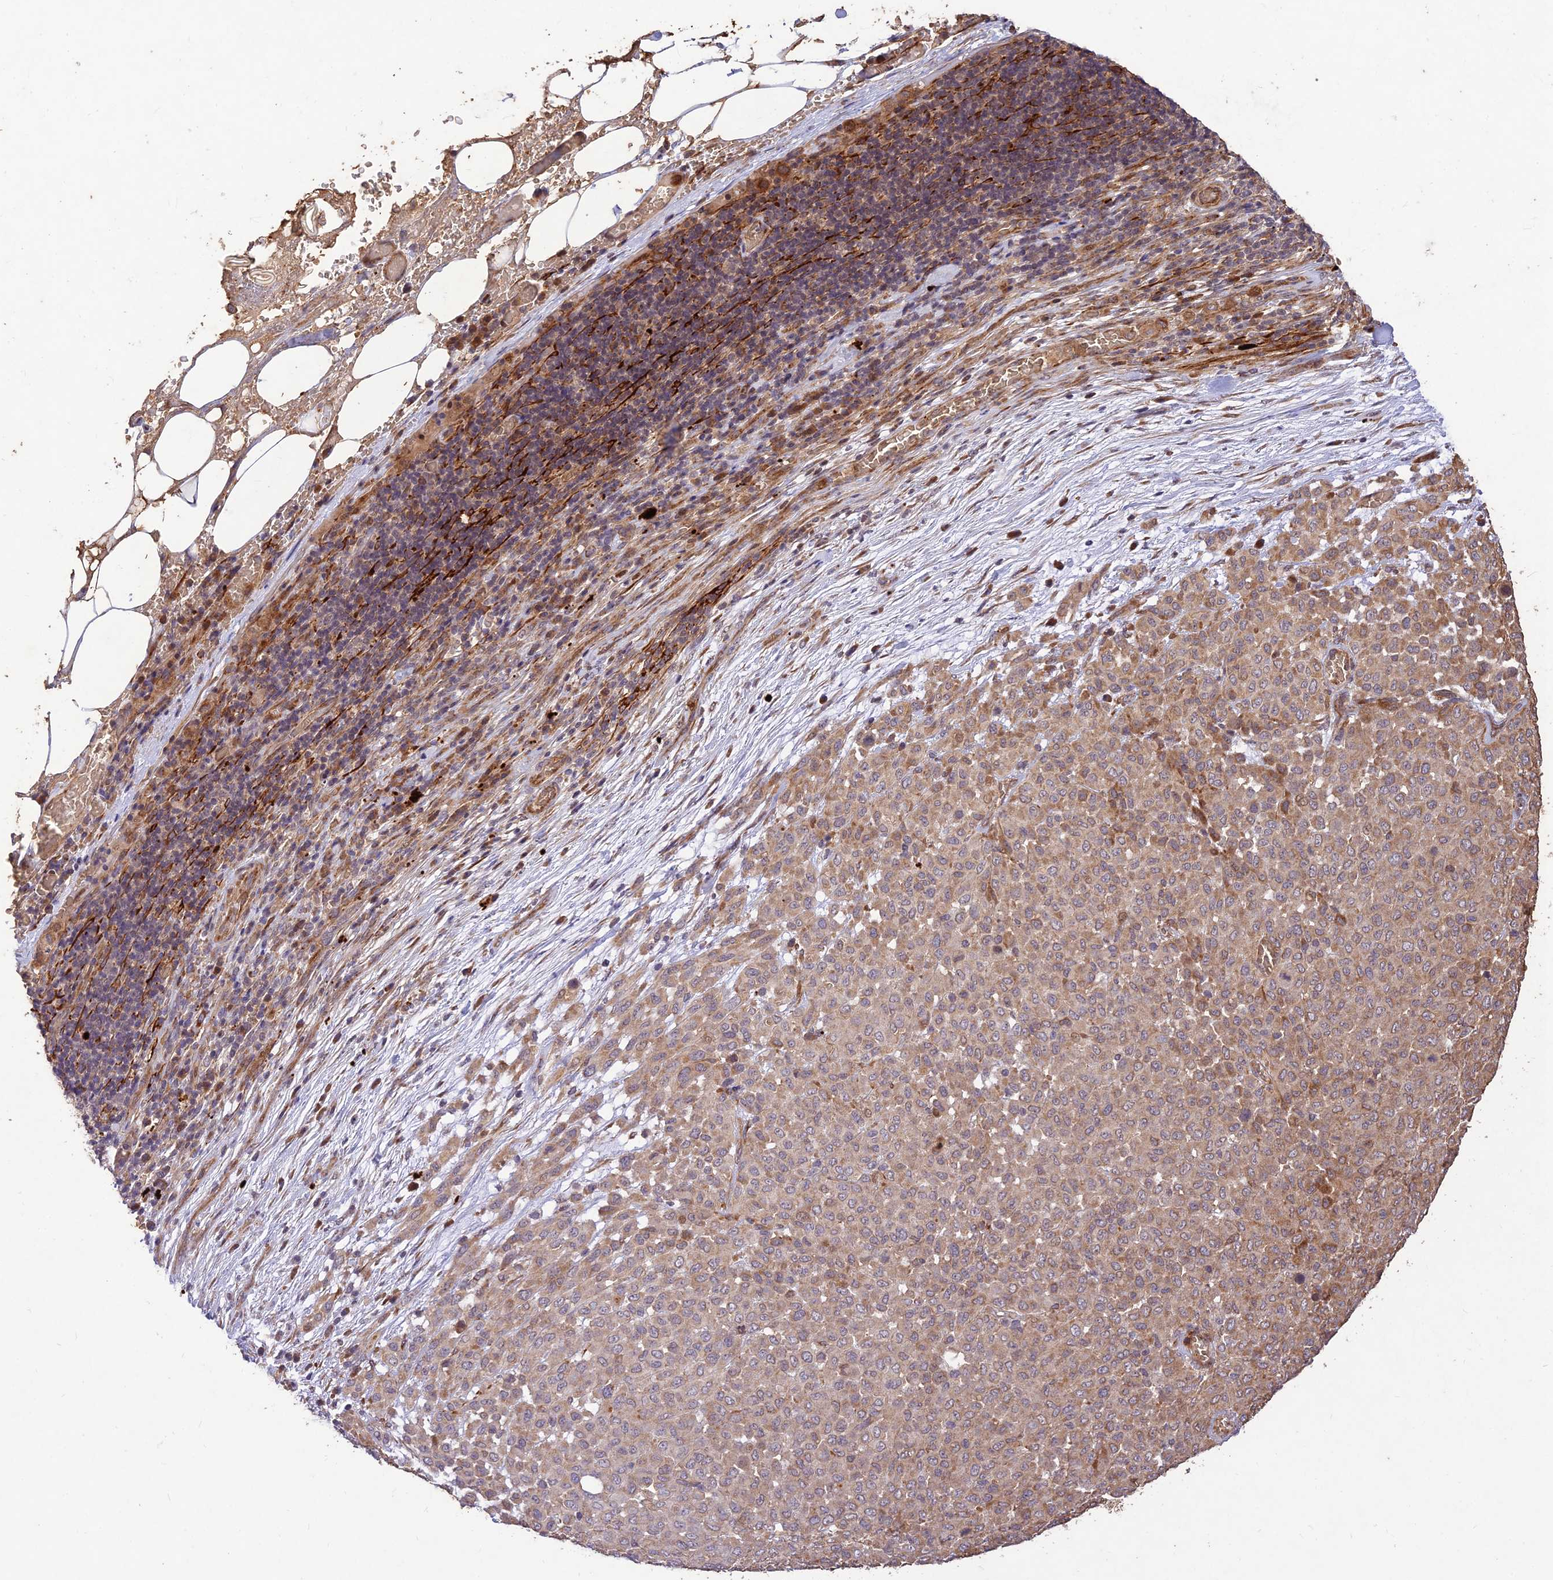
{"staining": {"intensity": "moderate", "quantity": ">75%", "location": "cytoplasmic/membranous"}, "tissue": "melanoma", "cell_type": "Tumor cells", "image_type": "cancer", "snomed": [{"axis": "morphology", "description": "Malignant melanoma, Metastatic site"}, {"axis": "topography", "description": "Skin"}], "caption": "Melanoma was stained to show a protein in brown. There is medium levels of moderate cytoplasmic/membranous positivity in approximately >75% of tumor cells.", "gene": "PPP1R11", "patient": {"sex": "female", "age": 81}}